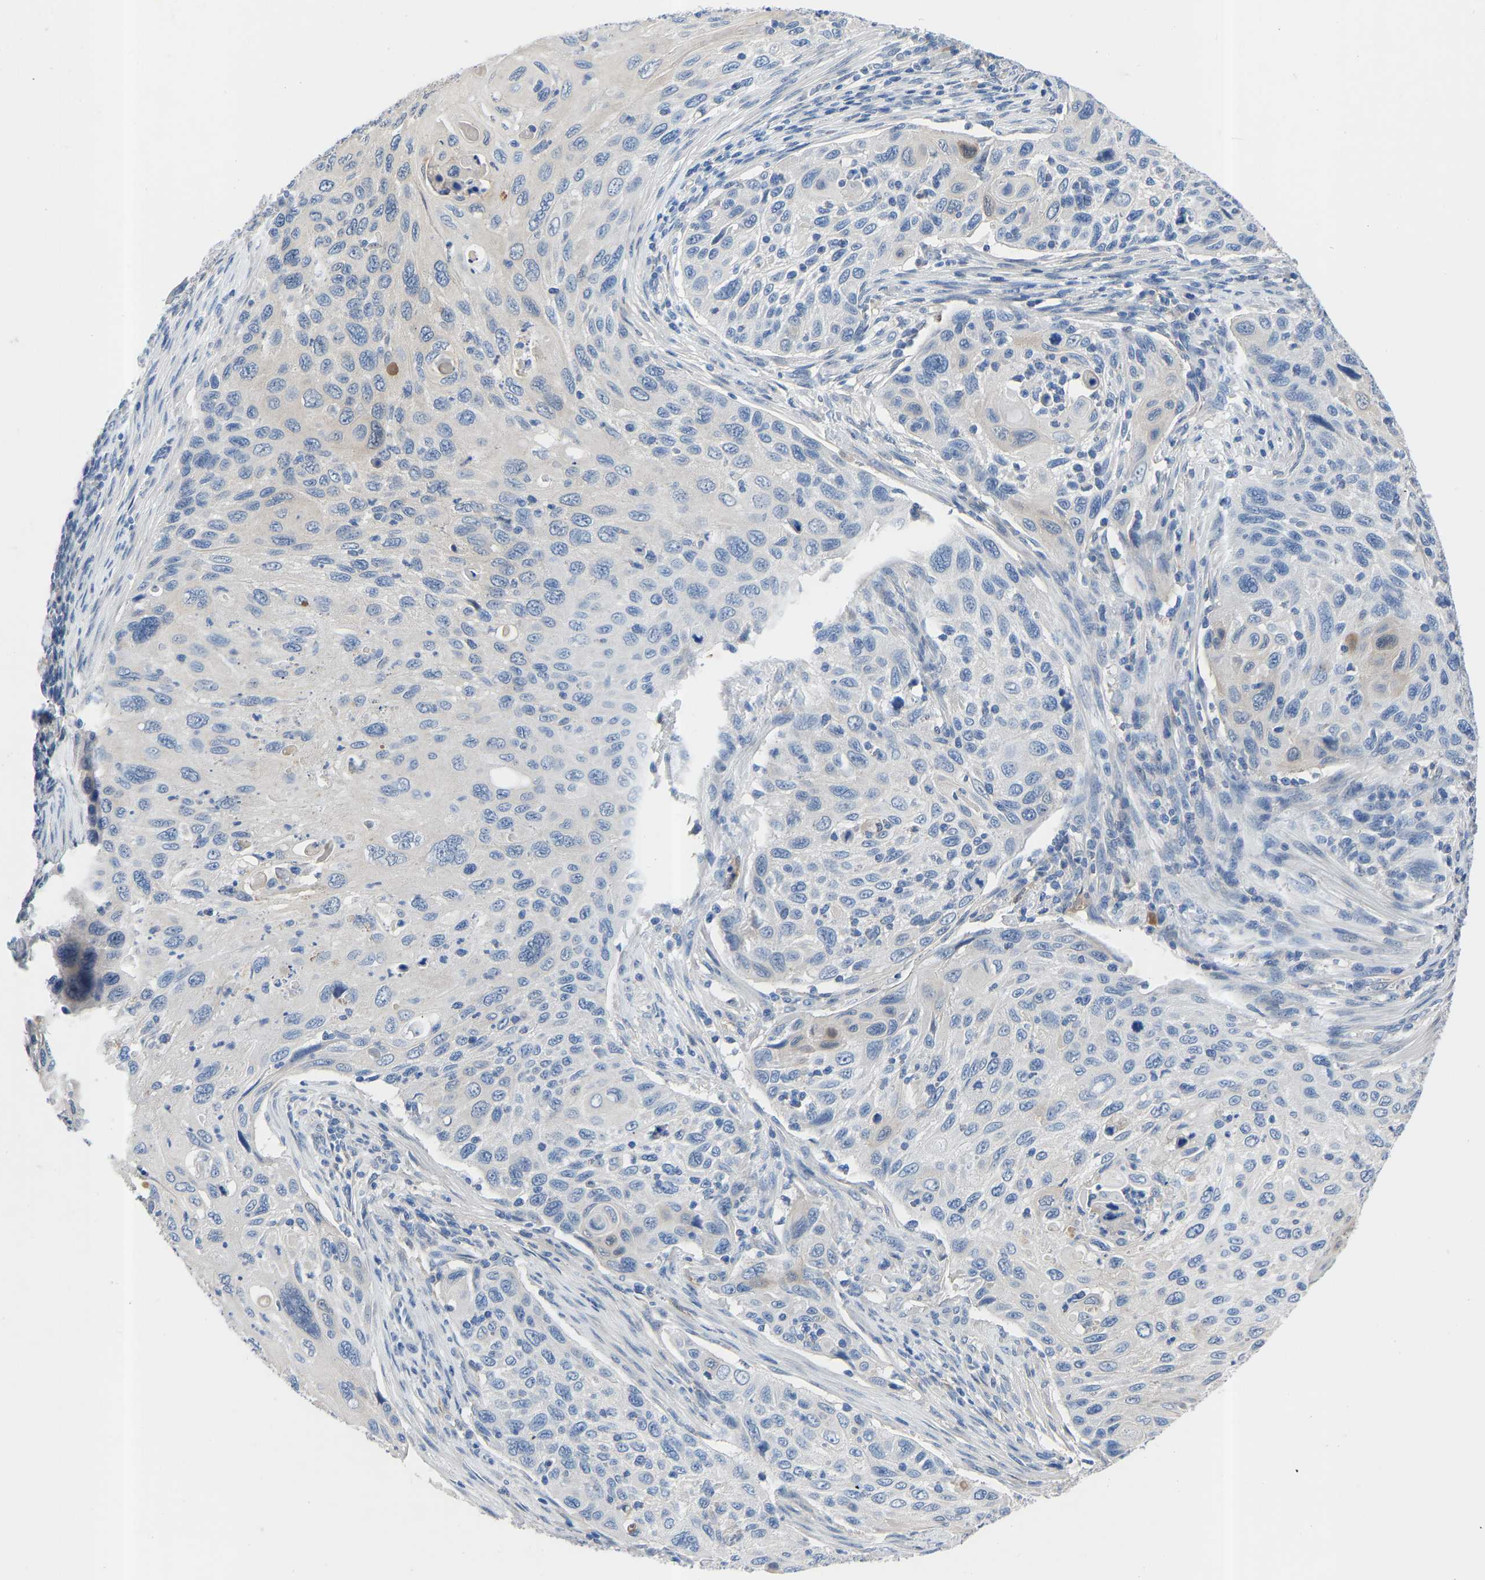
{"staining": {"intensity": "negative", "quantity": "none", "location": "none"}, "tissue": "cervical cancer", "cell_type": "Tumor cells", "image_type": "cancer", "snomed": [{"axis": "morphology", "description": "Squamous cell carcinoma, NOS"}, {"axis": "topography", "description": "Cervix"}], "caption": "Immunohistochemistry of cervical squamous cell carcinoma shows no expression in tumor cells.", "gene": "RBP1", "patient": {"sex": "female", "age": 70}}